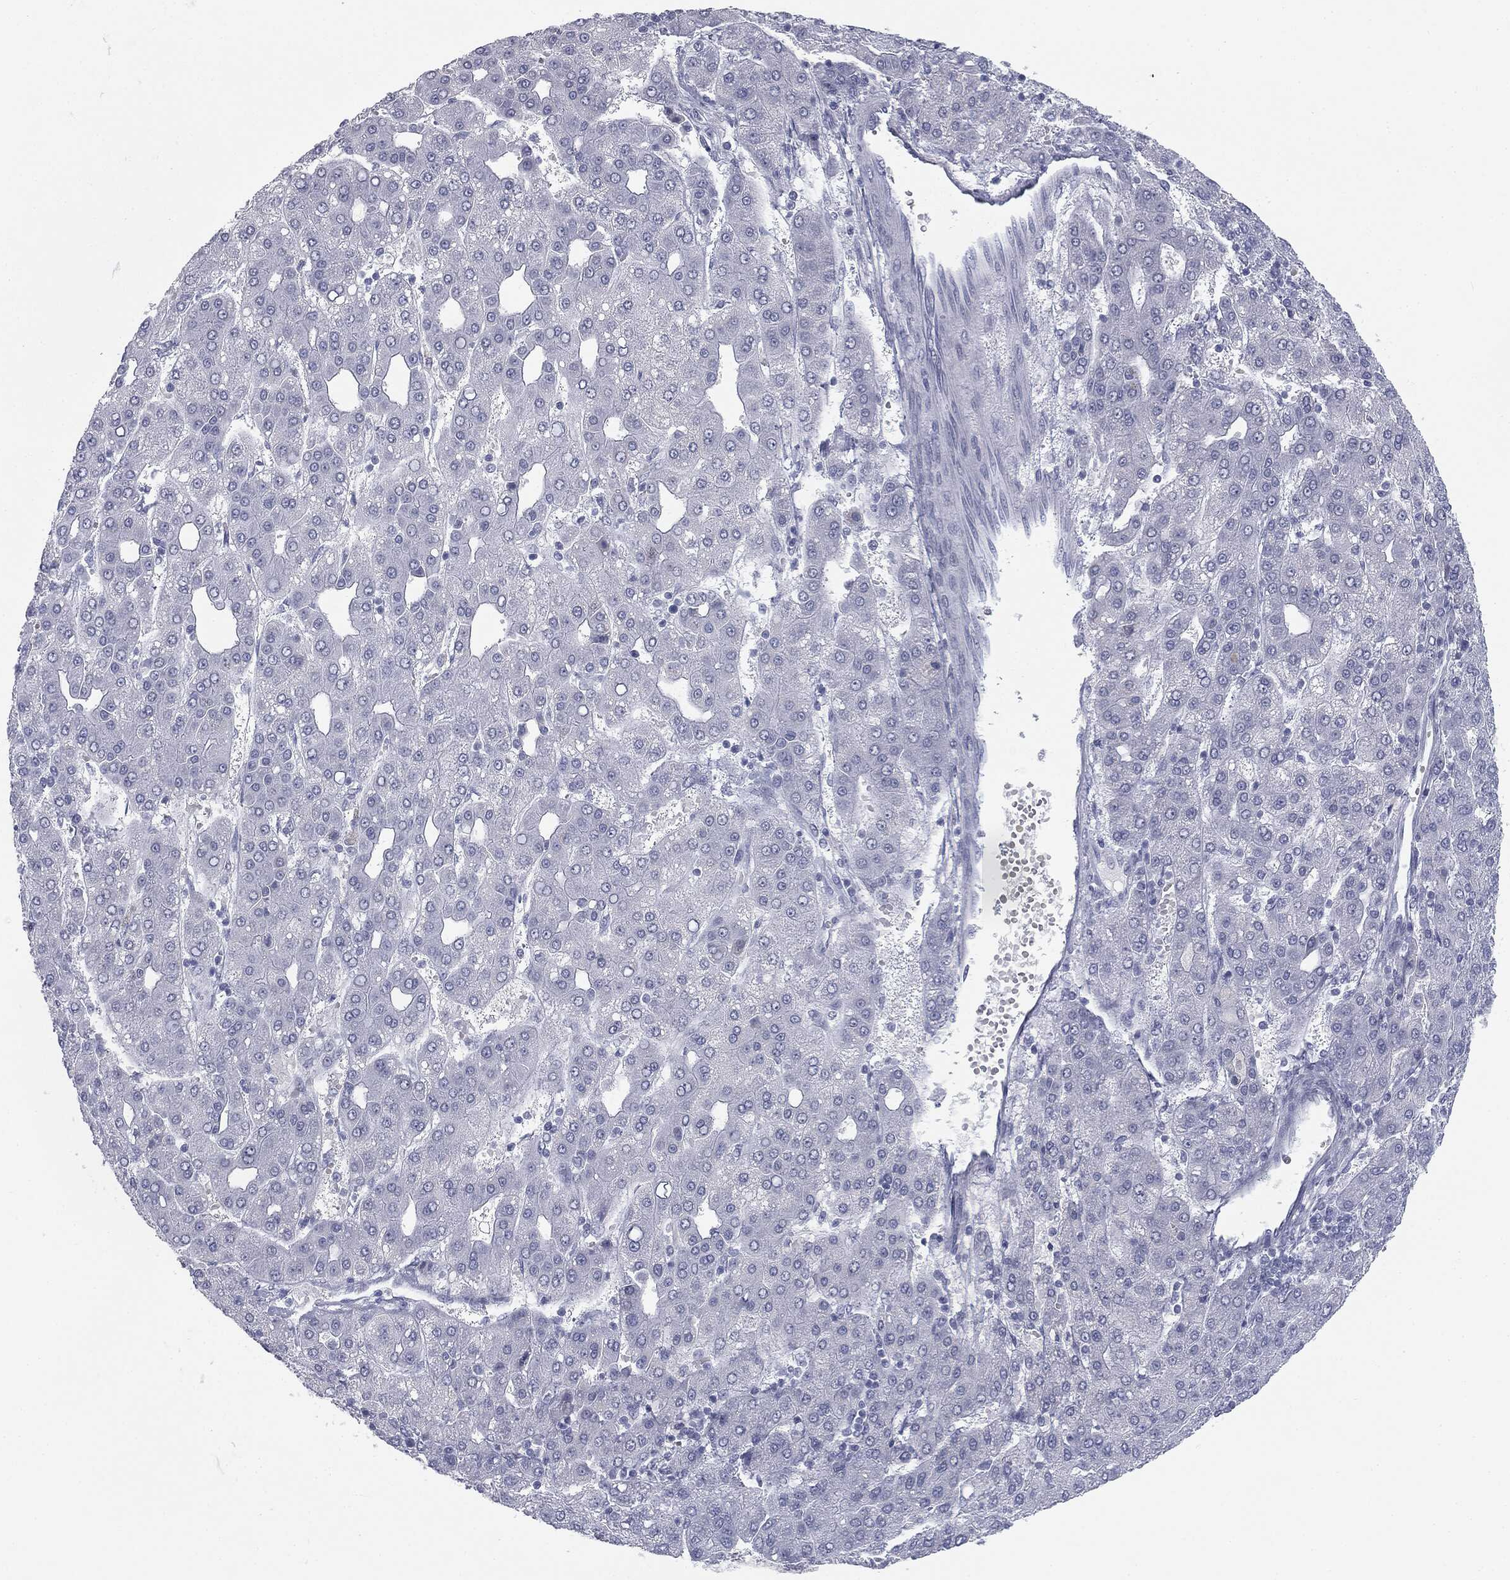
{"staining": {"intensity": "negative", "quantity": "none", "location": "none"}, "tissue": "liver cancer", "cell_type": "Tumor cells", "image_type": "cancer", "snomed": [{"axis": "morphology", "description": "Carcinoma, Hepatocellular, NOS"}, {"axis": "topography", "description": "Liver"}], "caption": "DAB (3,3'-diaminobenzidine) immunohistochemical staining of human hepatocellular carcinoma (liver) demonstrates no significant expression in tumor cells.", "gene": "TPO", "patient": {"sex": "male", "age": 65}}